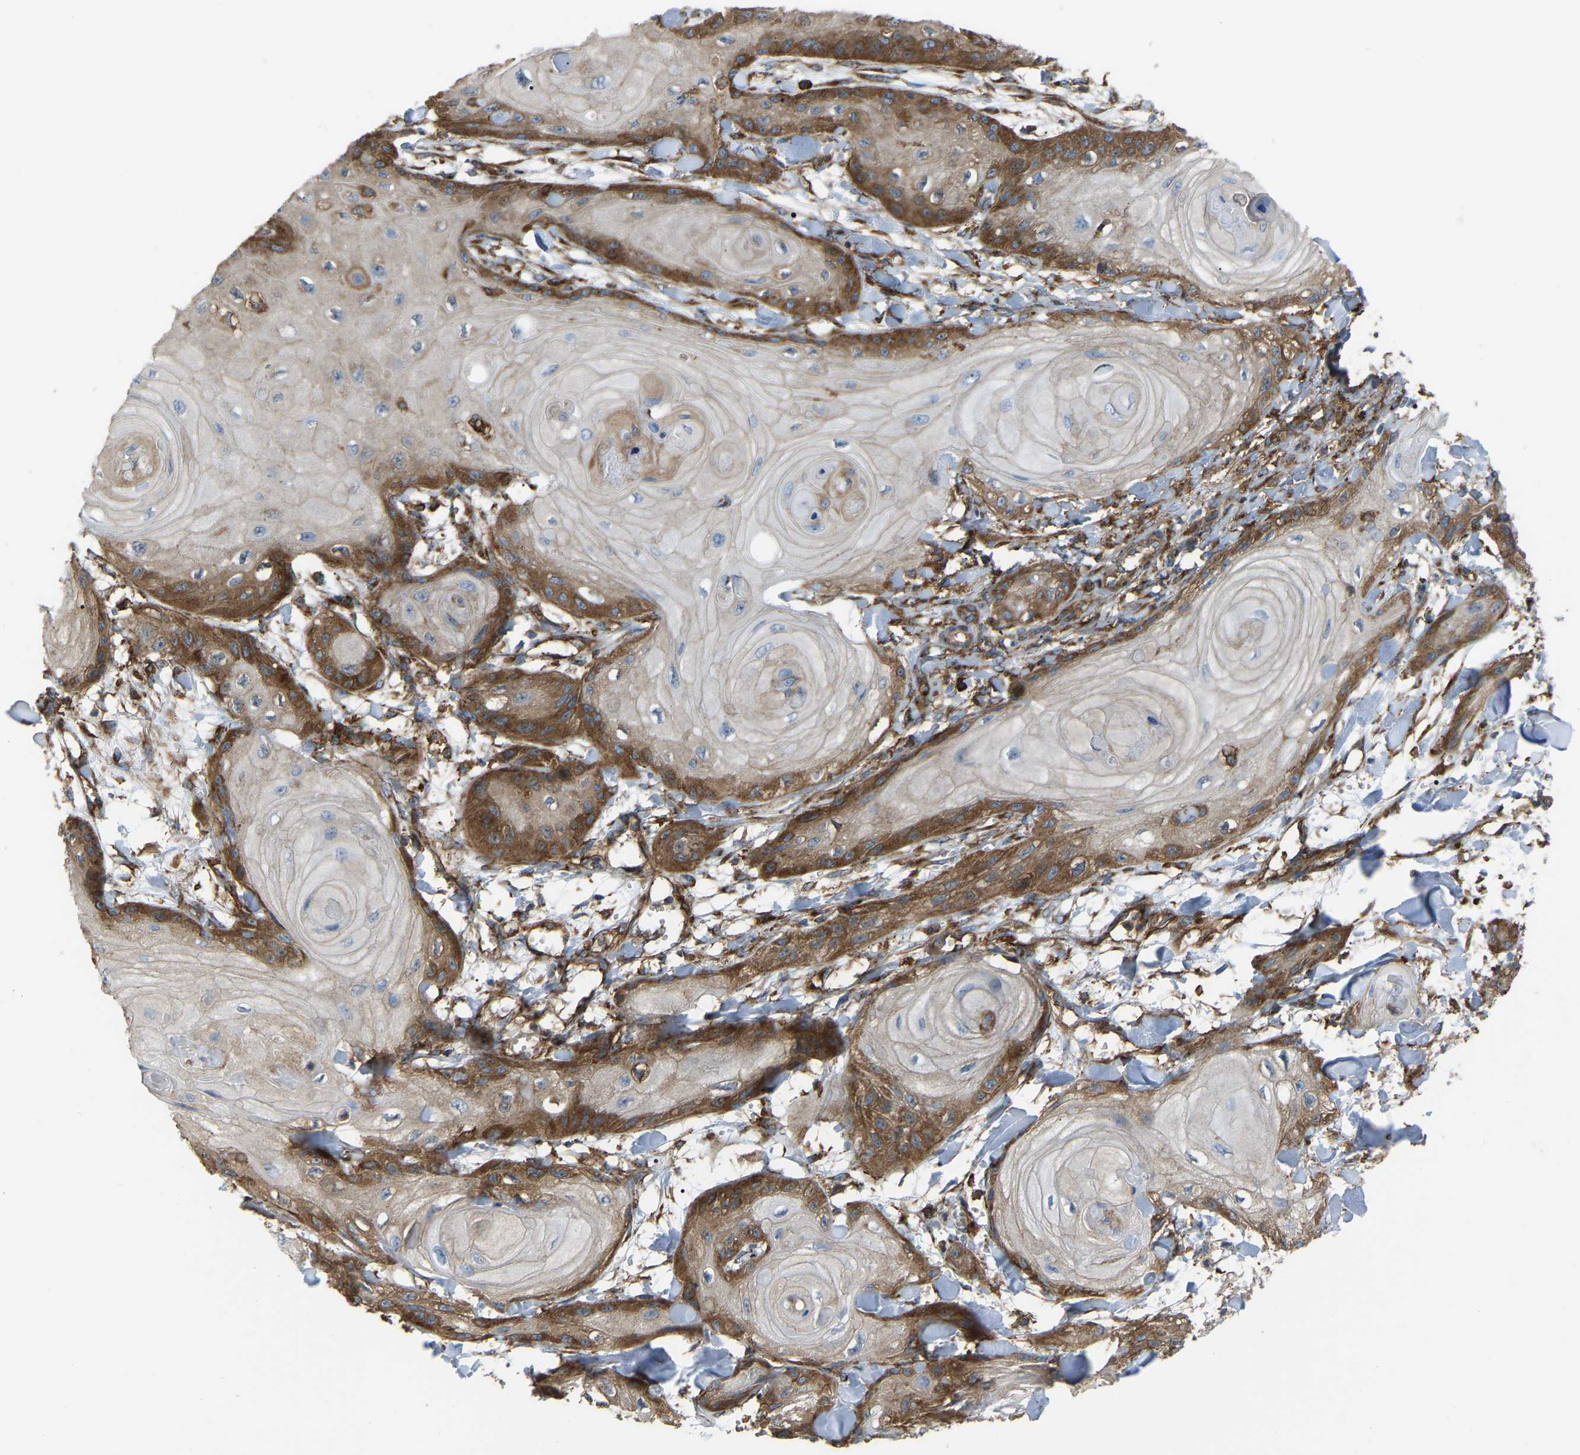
{"staining": {"intensity": "strong", "quantity": "25%-75%", "location": "cytoplasmic/membranous"}, "tissue": "skin cancer", "cell_type": "Tumor cells", "image_type": "cancer", "snomed": [{"axis": "morphology", "description": "Squamous cell carcinoma, NOS"}, {"axis": "topography", "description": "Skin"}], "caption": "IHC histopathology image of squamous cell carcinoma (skin) stained for a protein (brown), which shows high levels of strong cytoplasmic/membranous positivity in about 25%-75% of tumor cells.", "gene": "PICALM", "patient": {"sex": "male", "age": 74}}